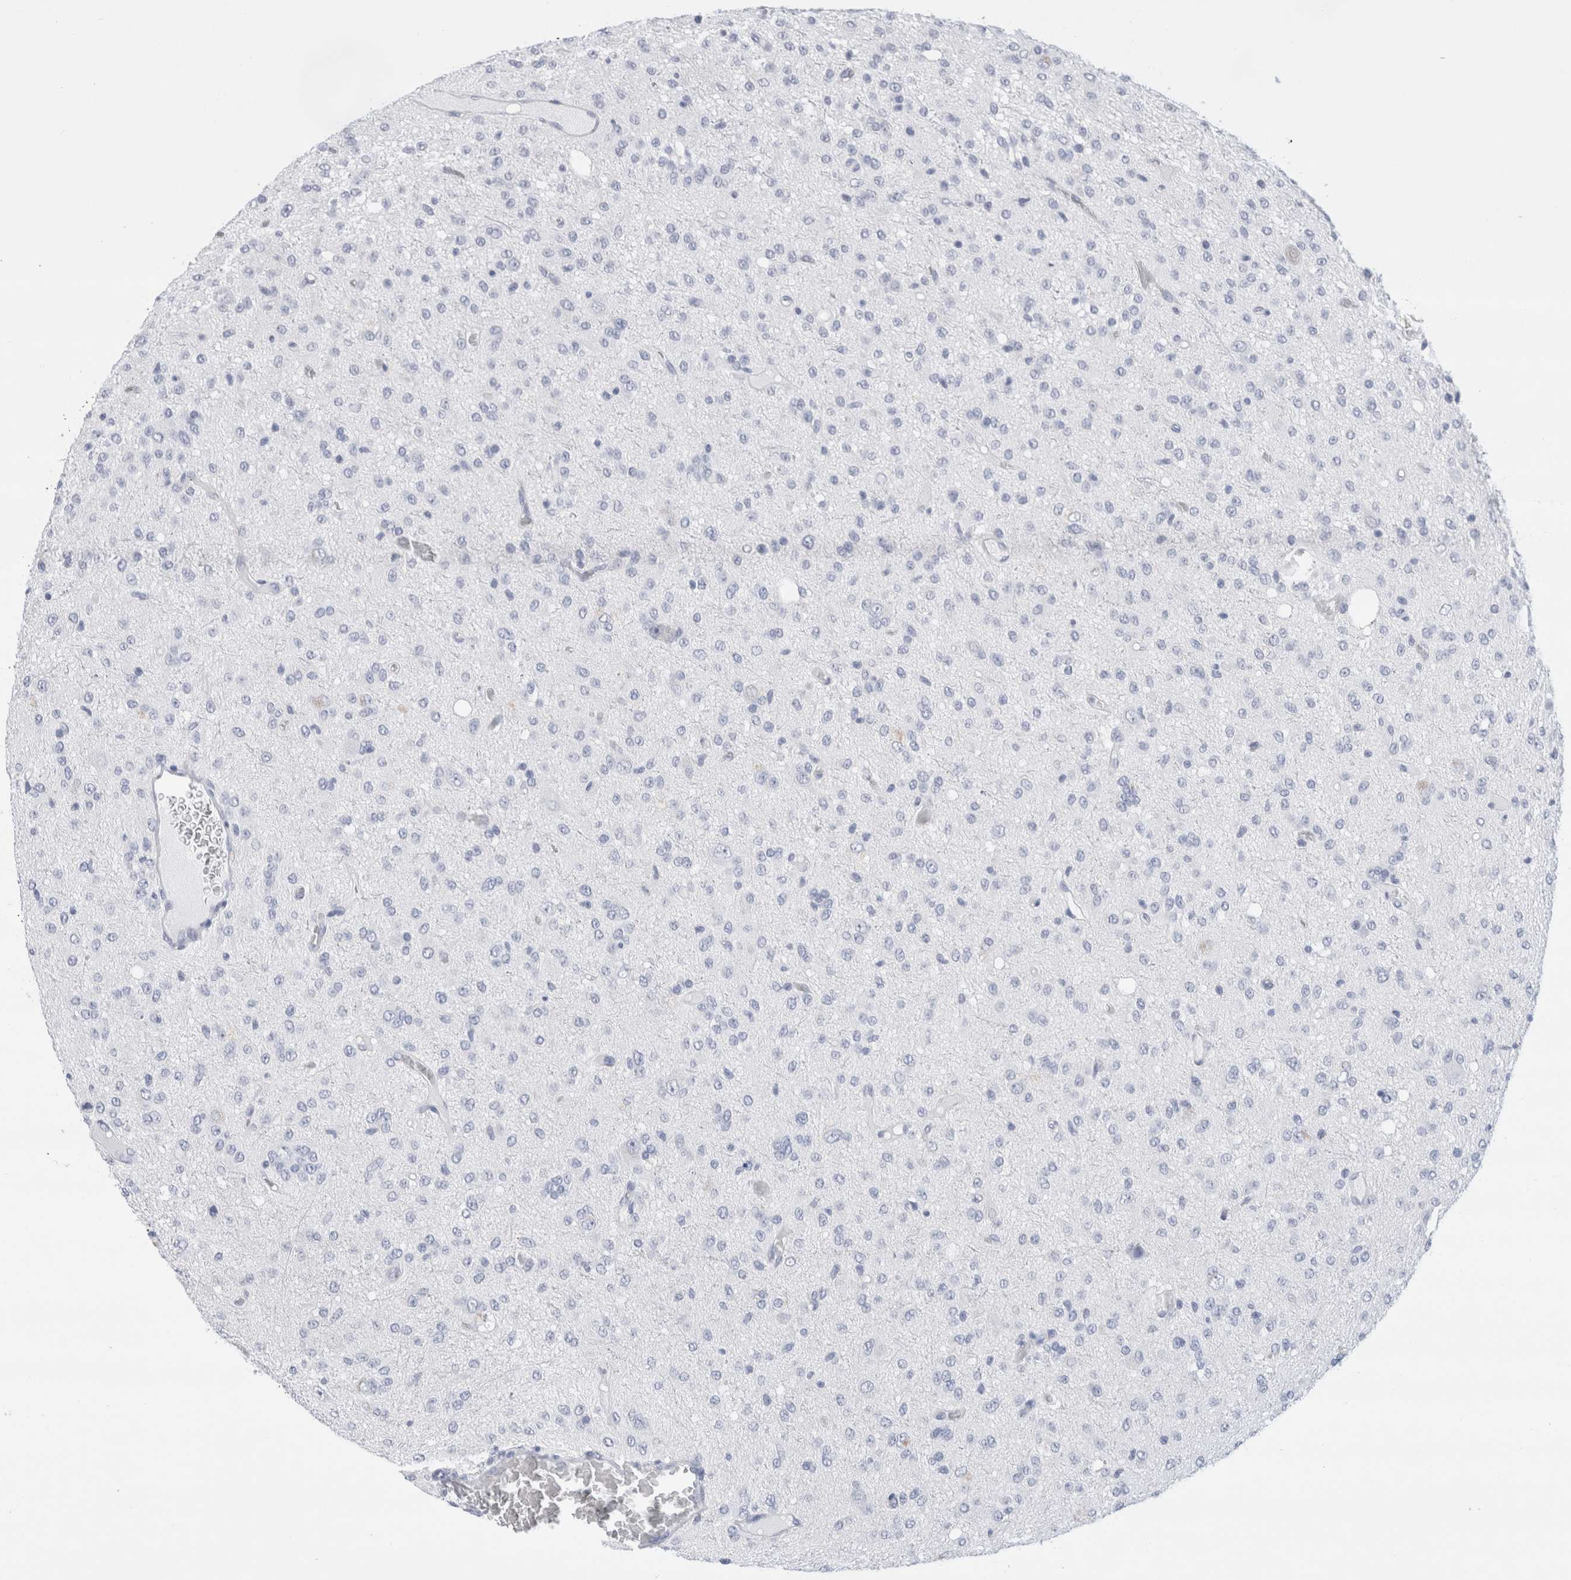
{"staining": {"intensity": "negative", "quantity": "none", "location": "none"}, "tissue": "glioma", "cell_type": "Tumor cells", "image_type": "cancer", "snomed": [{"axis": "morphology", "description": "Glioma, malignant, High grade"}, {"axis": "topography", "description": "Brain"}], "caption": "Immunohistochemical staining of human glioma exhibits no significant staining in tumor cells.", "gene": "ECHDC2", "patient": {"sex": "female", "age": 59}}